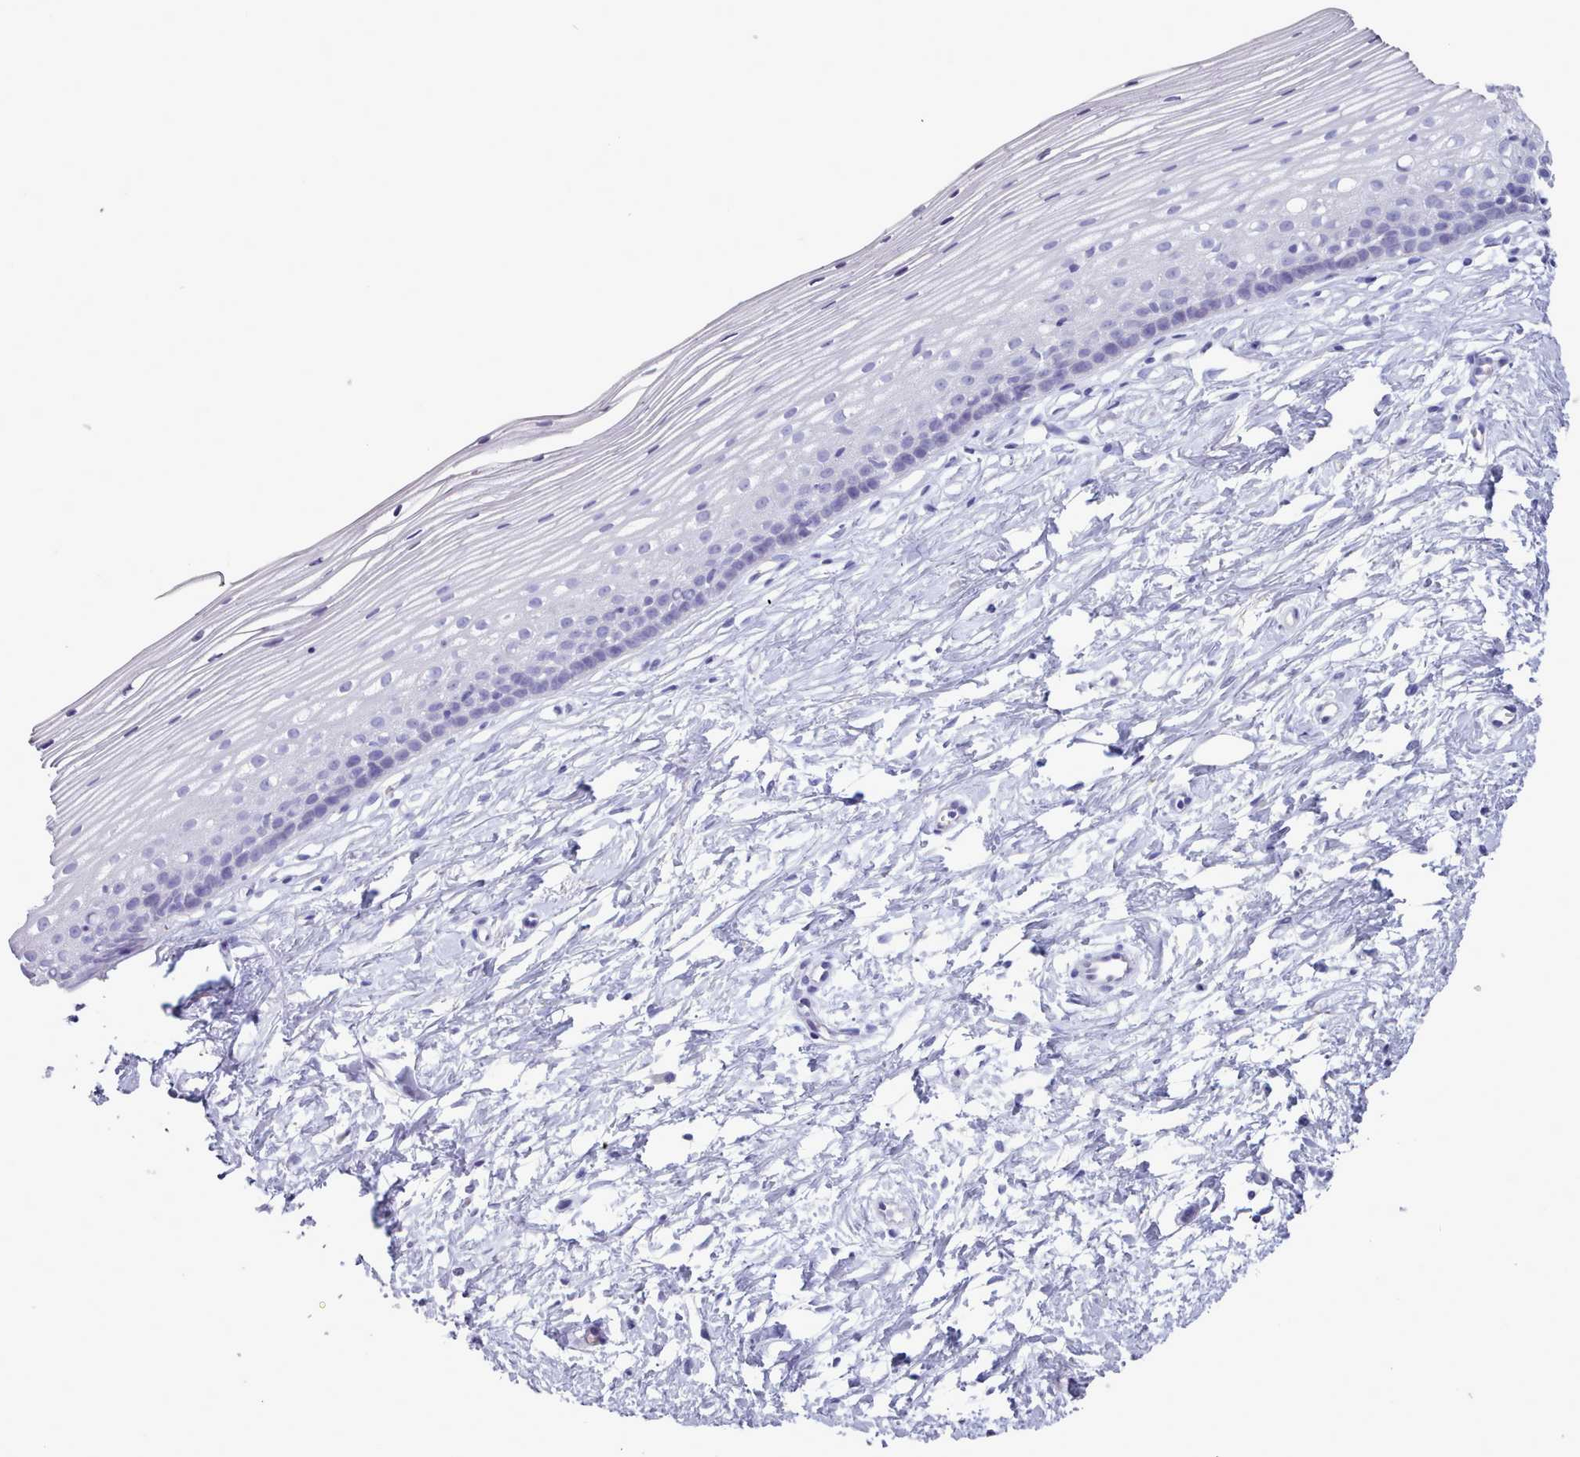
{"staining": {"intensity": "negative", "quantity": "none", "location": "none"}, "tissue": "cervix", "cell_type": "Glandular cells", "image_type": "normal", "snomed": [{"axis": "morphology", "description": "Normal tissue, NOS"}, {"axis": "topography", "description": "Cervix"}], "caption": "High magnification brightfield microscopy of unremarkable cervix stained with DAB (3,3'-diaminobenzidine) (brown) and counterstained with hematoxylin (blue): glandular cells show no significant expression.", "gene": "NKX1", "patient": {"sex": "female", "age": 40}}